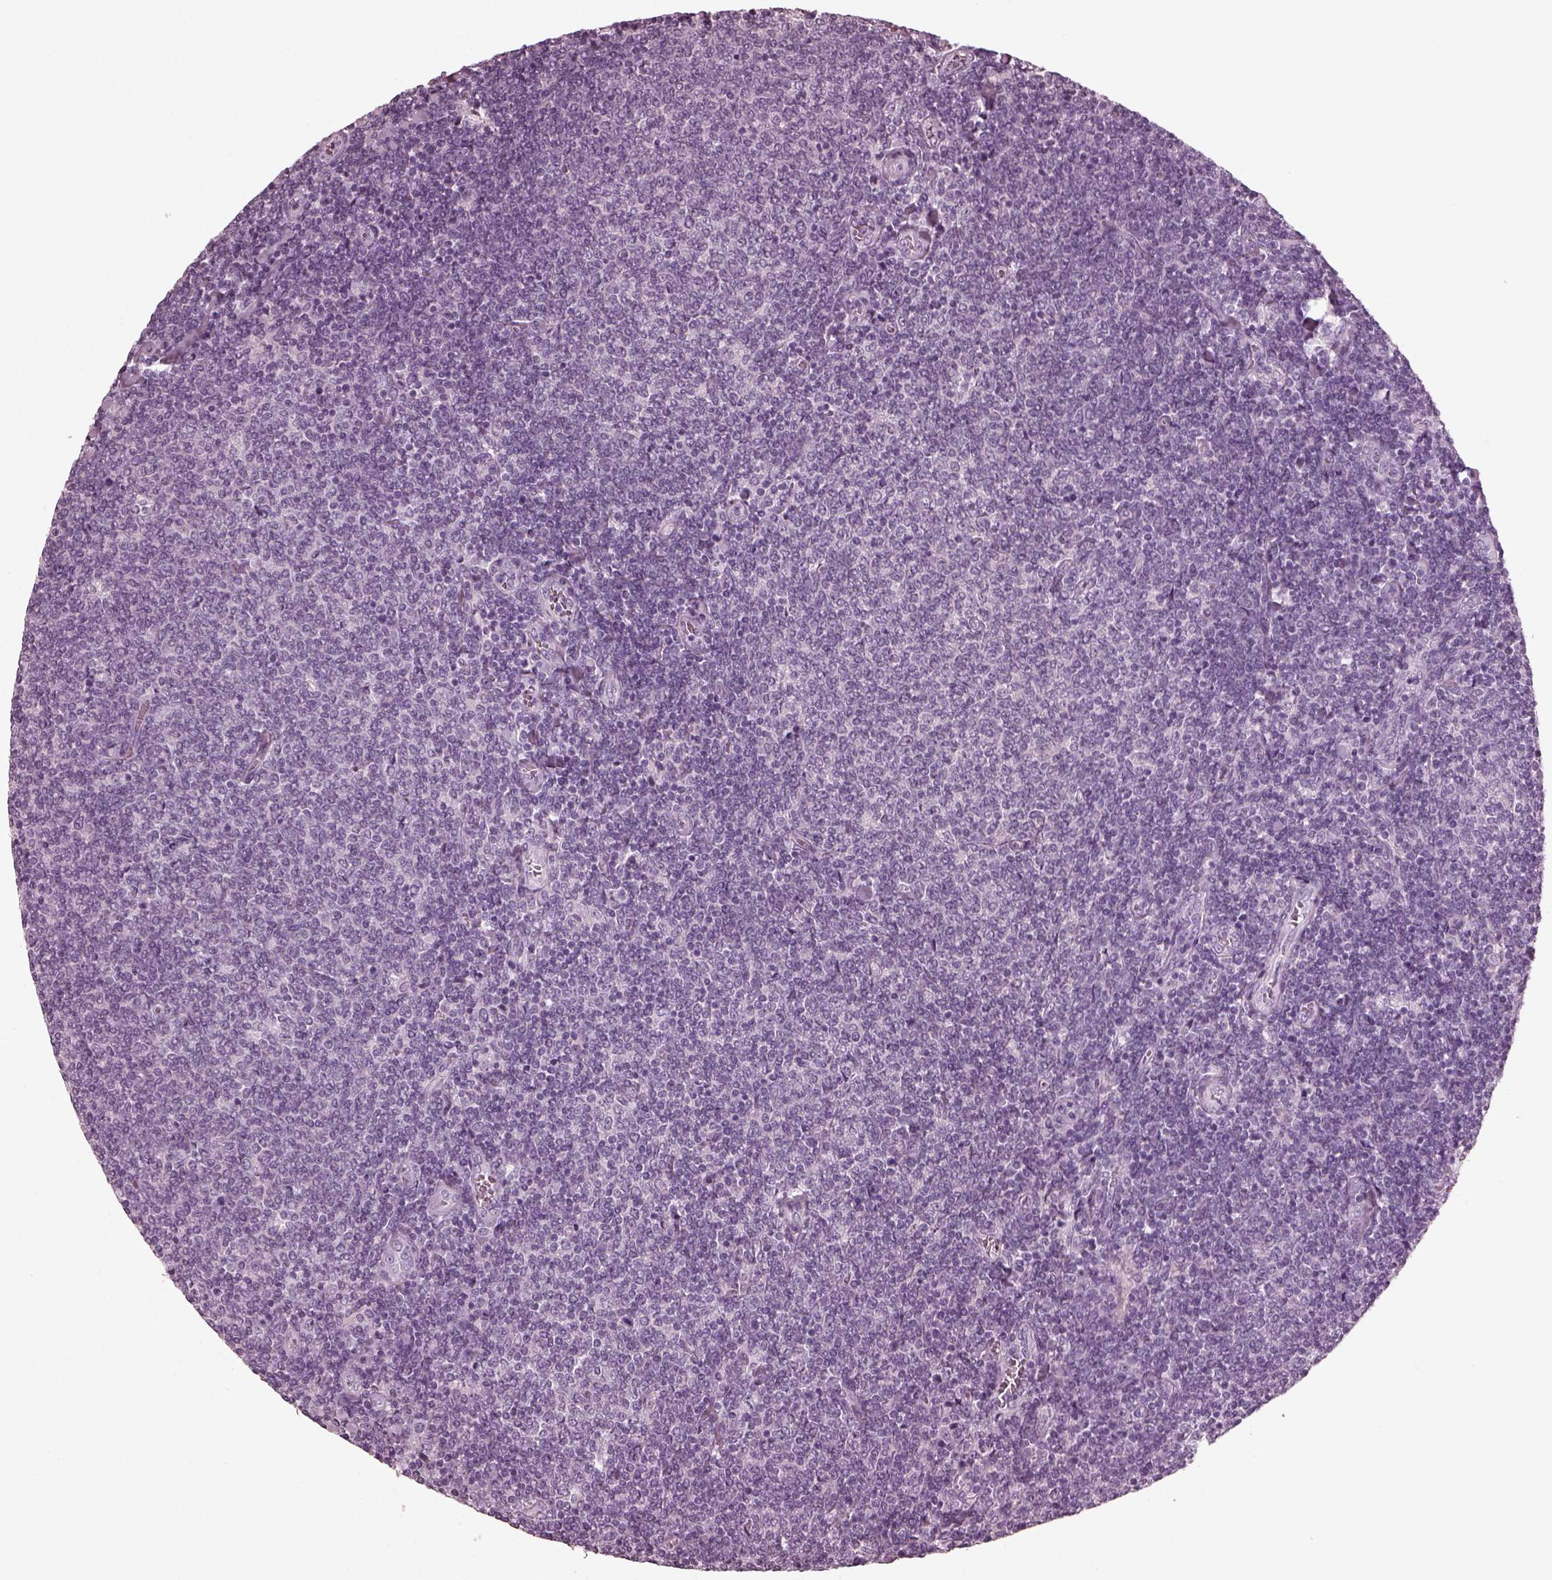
{"staining": {"intensity": "negative", "quantity": "none", "location": "none"}, "tissue": "lymphoma", "cell_type": "Tumor cells", "image_type": "cancer", "snomed": [{"axis": "morphology", "description": "Malignant lymphoma, non-Hodgkin's type, Low grade"}, {"axis": "topography", "description": "Lymph node"}], "caption": "This is a photomicrograph of immunohistochemistry staining of low-grade malignant lymphoma, non-Hodgkin's type, which shows no positivity in tumor cells. (Immunohistochemistry (ihc), brightfield microscopy, high magnification).", "gene": "GRM6", "patient": {"sex": "male", "age": 52}}